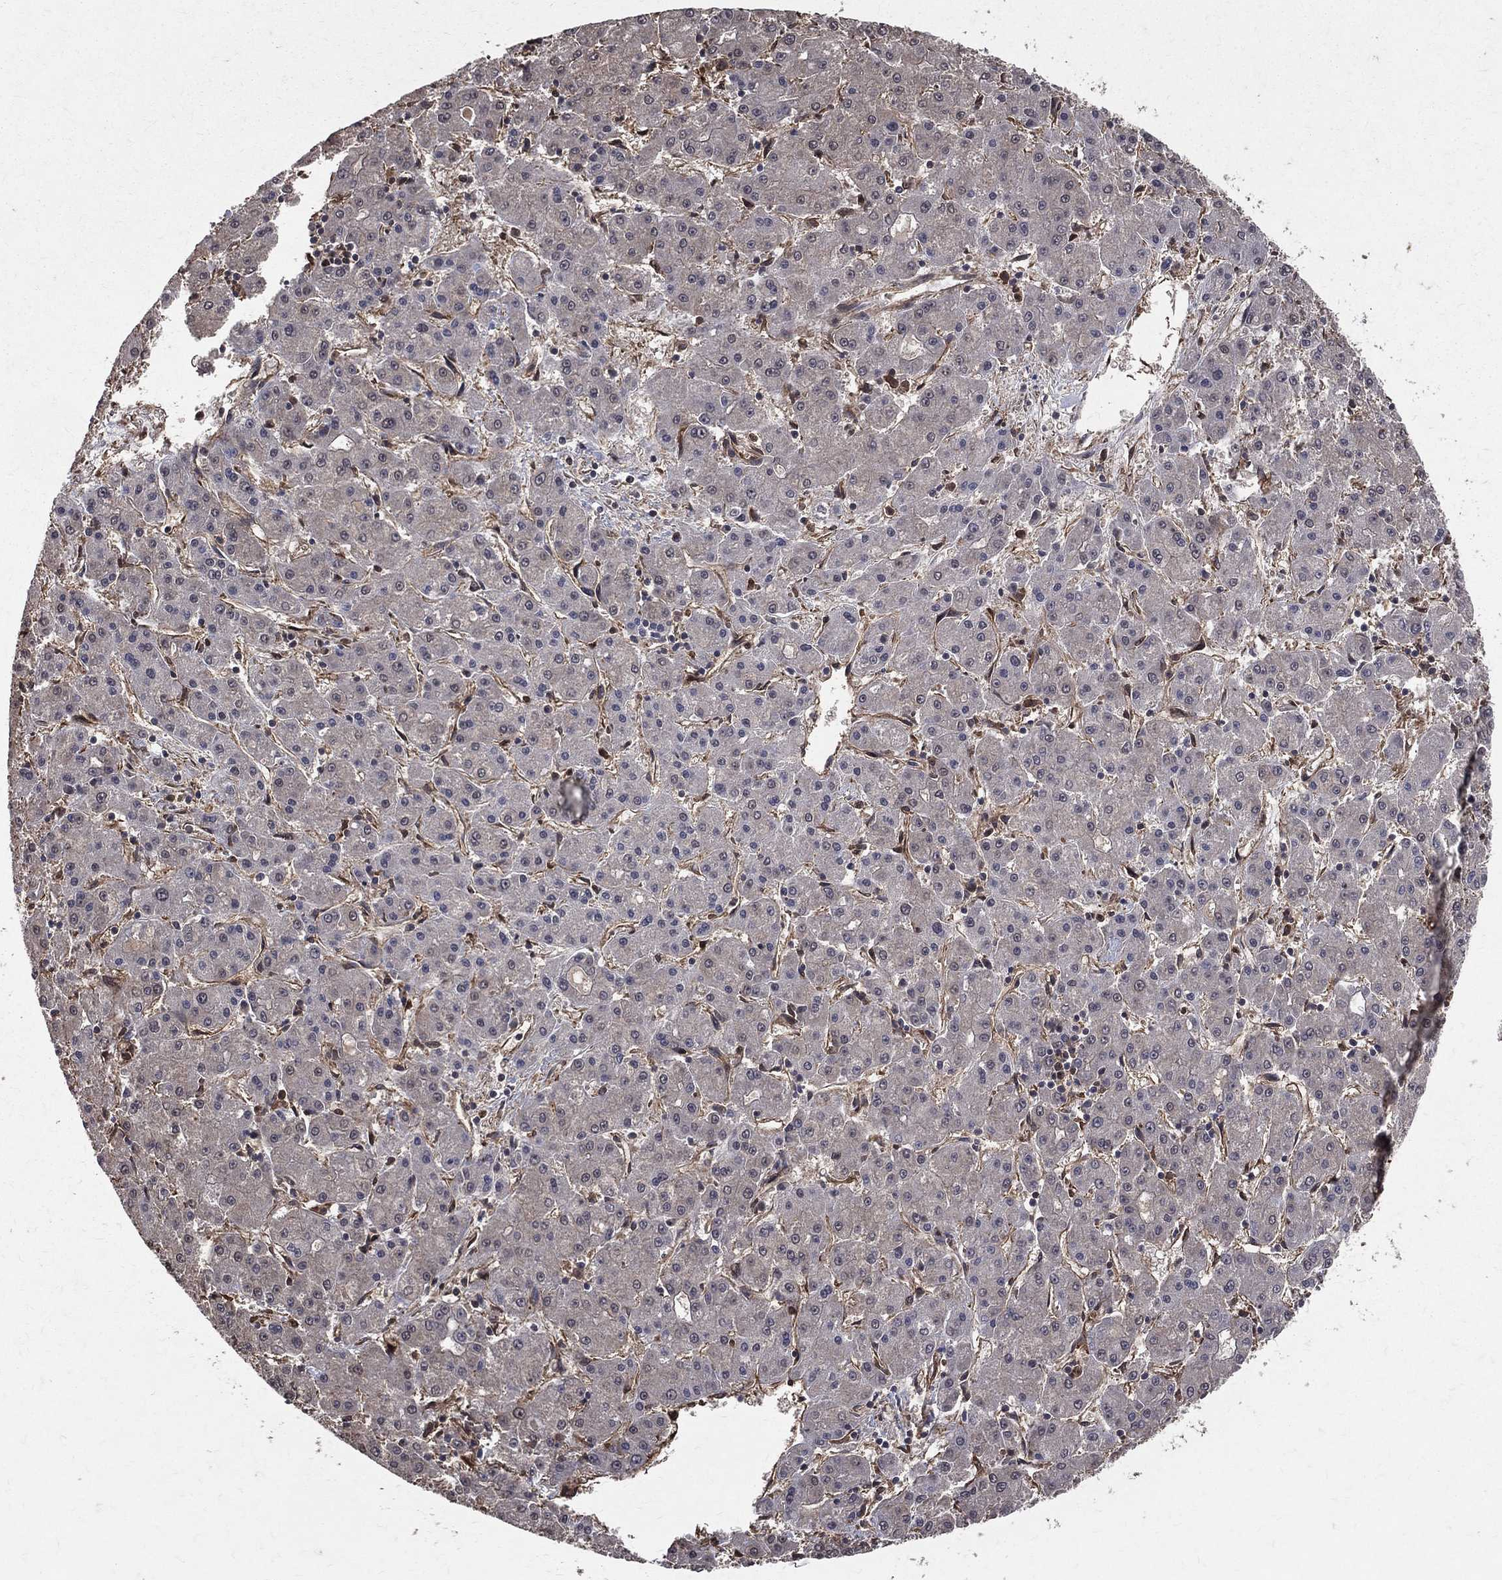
{"staining": {"intensity": "negative", "quantity": "none", "location": "none"}, "tissue": "liver cancer", "cell_type": "Tumor cells", "image_type": "cancer", "snomed": [{"axis": "morphology", "description": "Carcinoma, Hepatocellular, NOS"}, {"axis": "topography", "description": "Liver"}], "caption": "An IHC histopathology image of liver cancer (hepatocellular carcinoma) is shown. There is no staining in tumor cells of liver cancer (hepatocellular carcinoma). (Brightfield microscopy of DAB (3,3'-diaminobenzidine) immunohistochemistry (IHC) at high magnification).", "gene": "DPYSL2", "patient": {"sex": "male", "age": 73}}